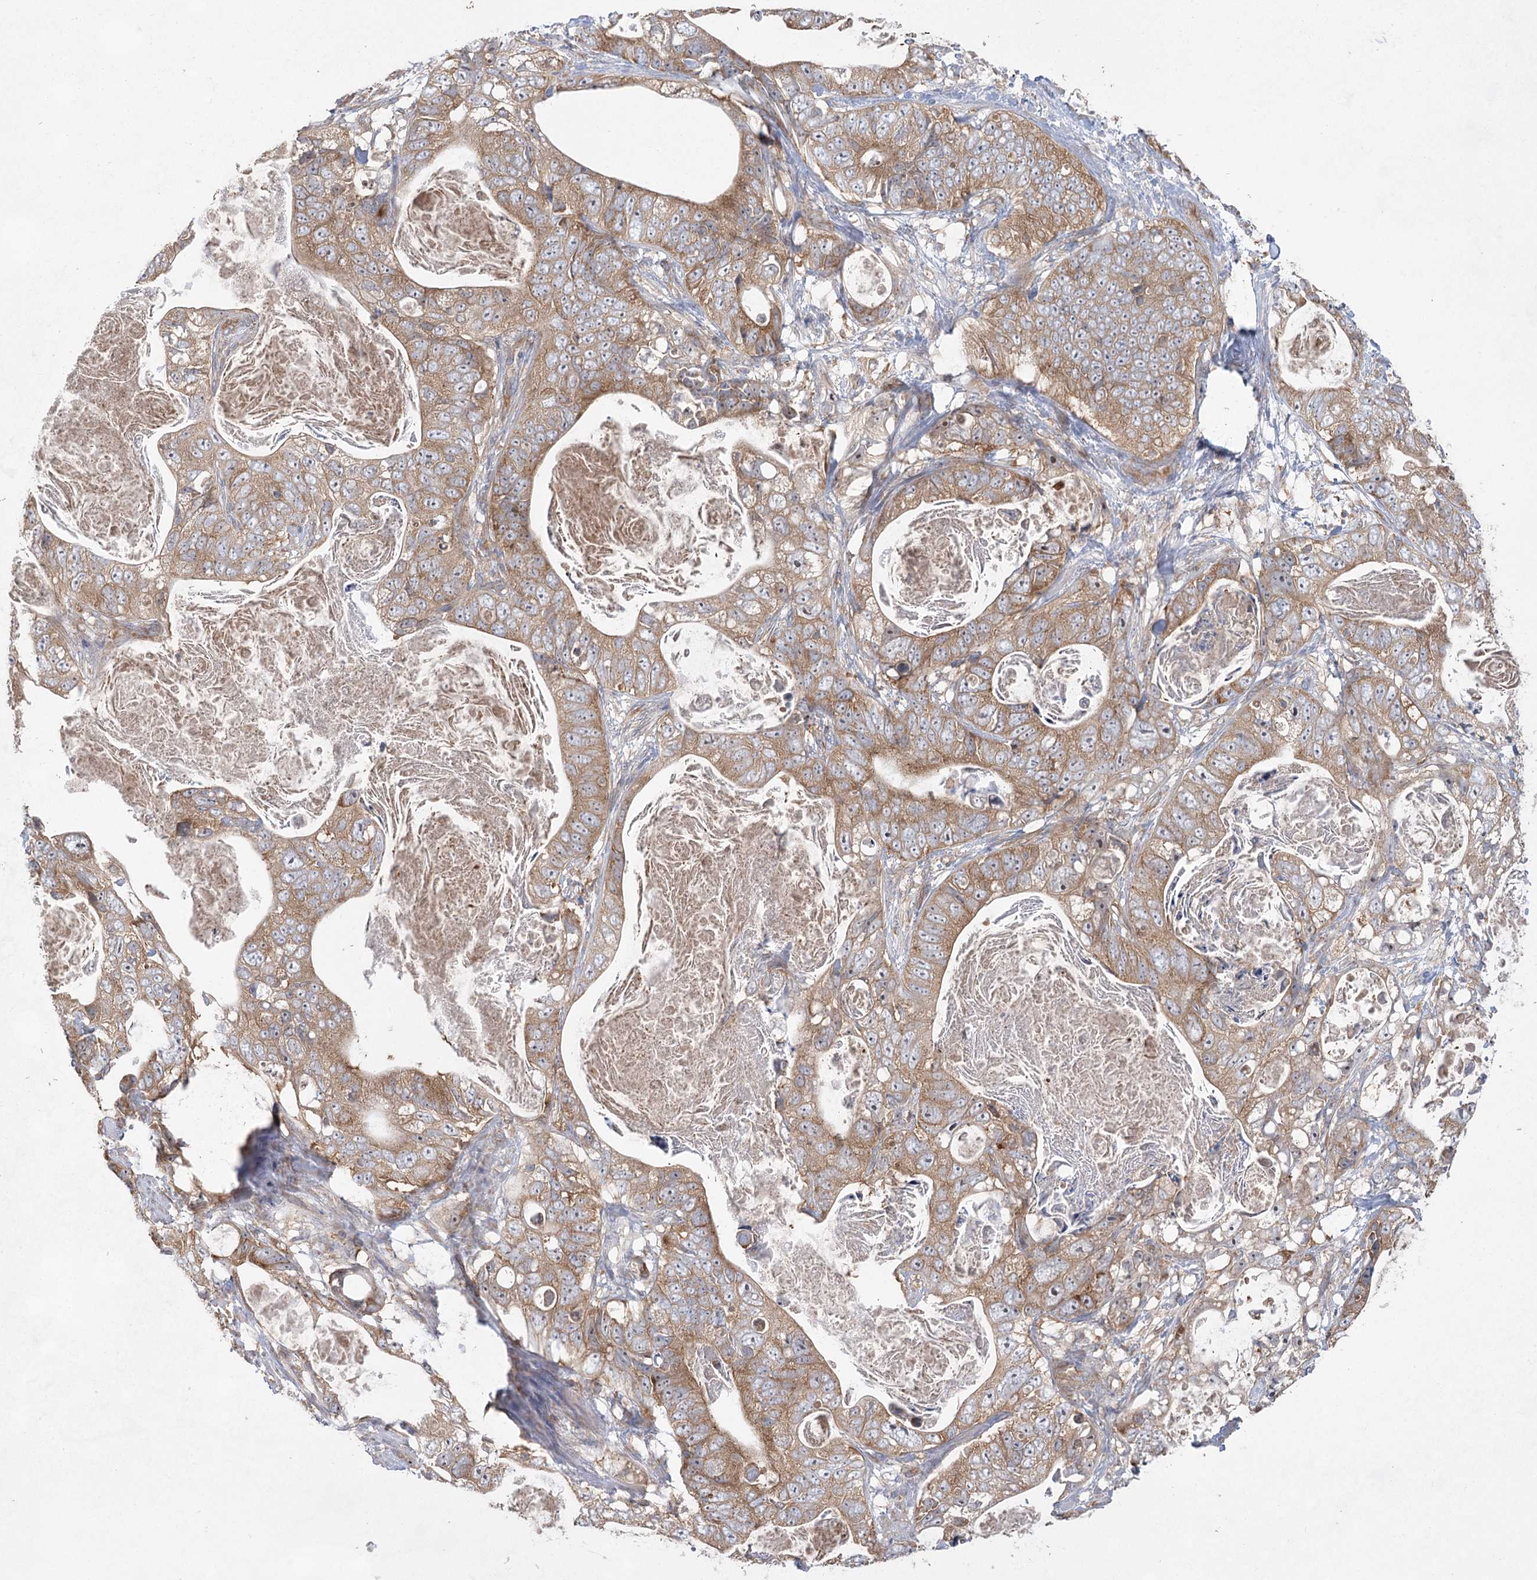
{"staining": {"intensity": "moderate", "quantity": ">75%", "location": "cytoplasmic/membranous"}, "tissue": "stomach cancer", "cell_type": "Tumor cells", "image_type": "cancer", "snomed": [{"axis": "morphology", "description": "Normal tissue, NOS"}, {"axis": "morphology", "description": "Adenocarcinoma, NOS"}, {"axis": "topography", "description": "Stomach"}], "caption": "A brown stain labels moderate cytoplasmic/membranous positivity of a protein in human stomach adenocarcinoma tumor cells. Using DAB (brown) and hematoxylin (blue) stains, captured at high magnification using brightfield microscopy.", "gene": "EIF3A", "patient": {"sex": "female", "age": 89}}